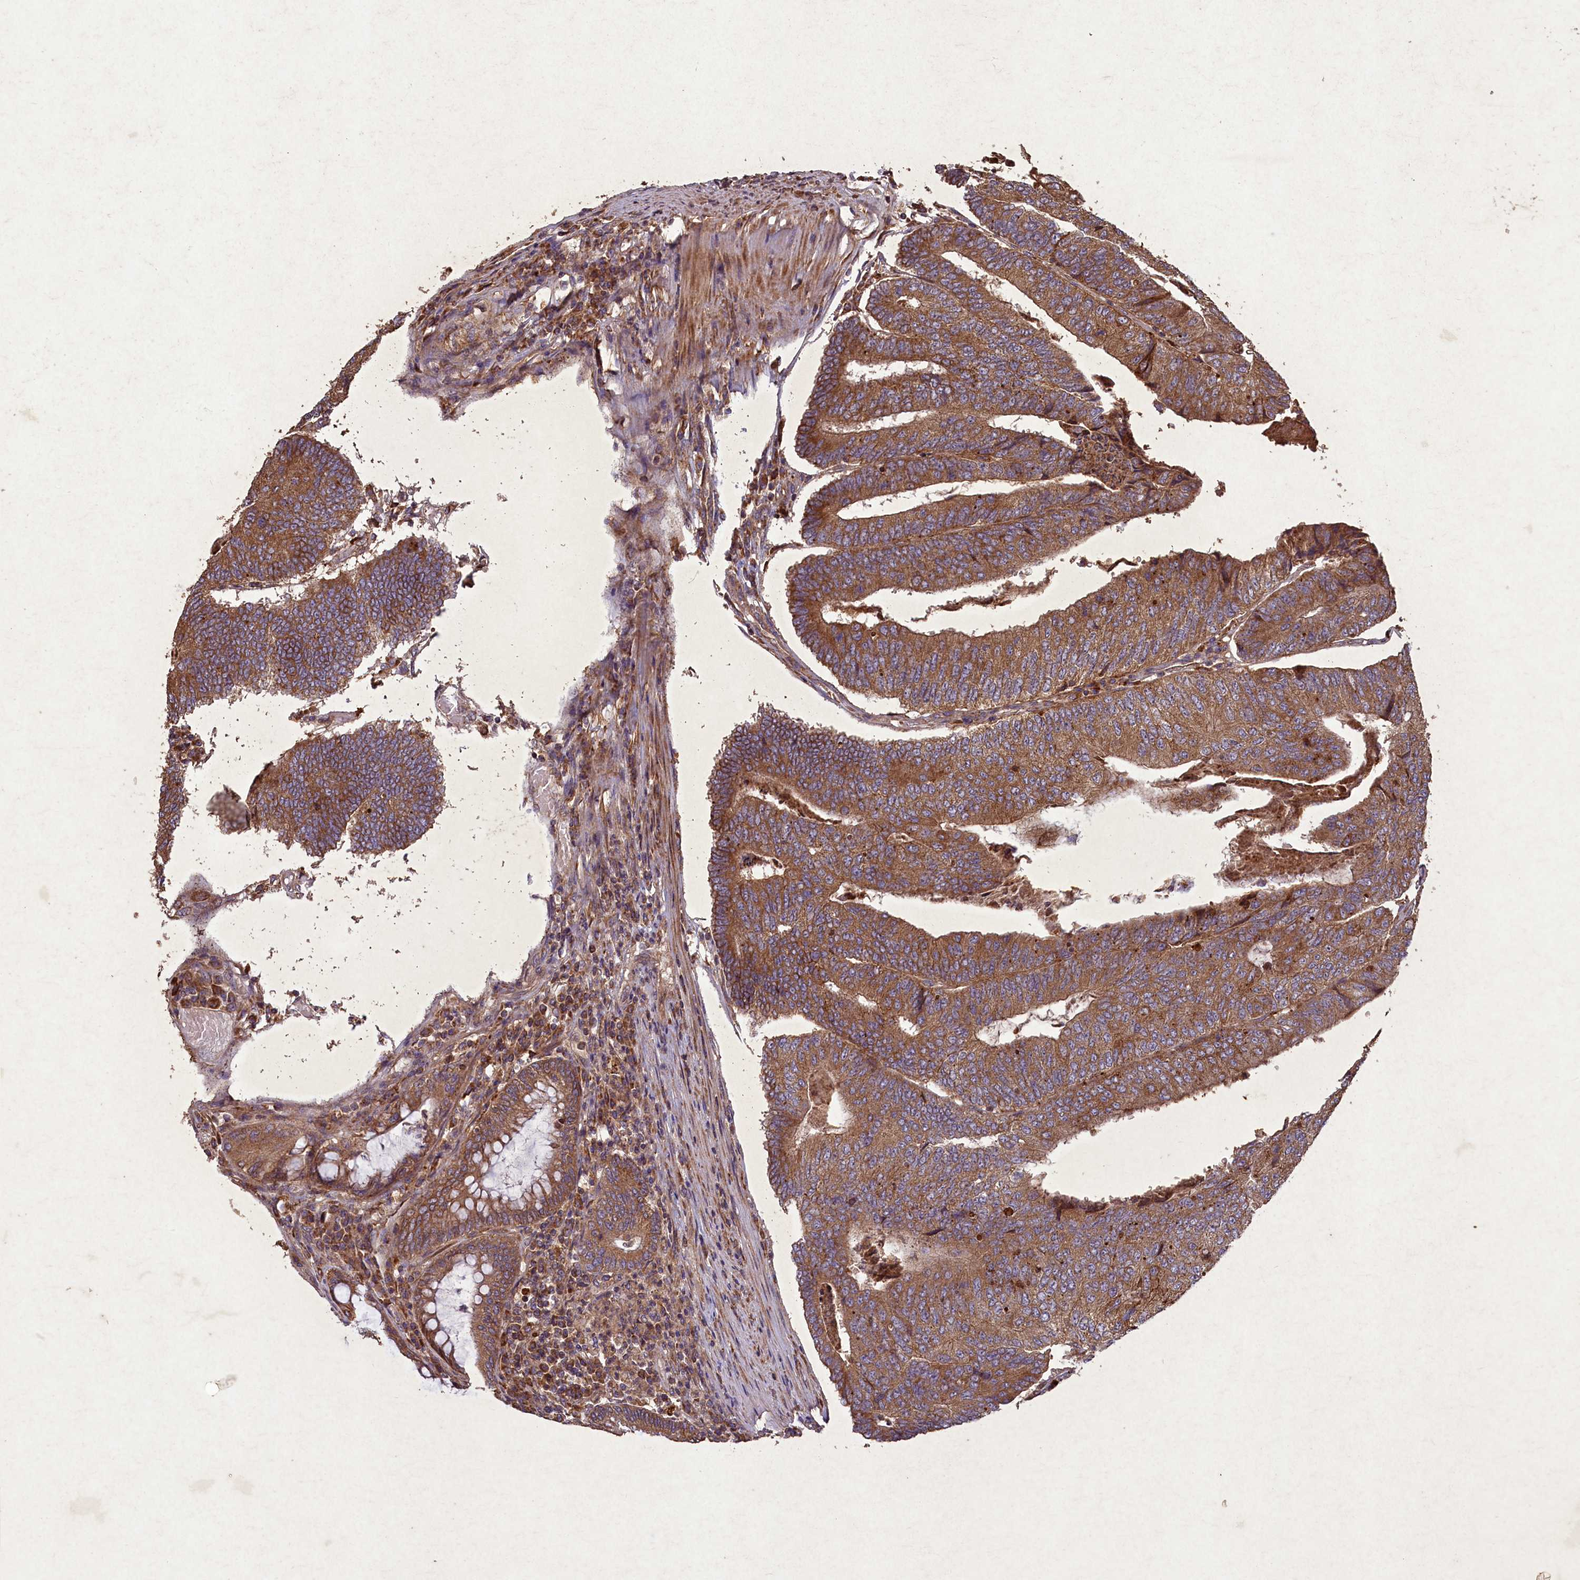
{"staining": {"intensity": "moderate", "quantity": ">75%", "location": "cytoplasmic/membranous"}, "tissue": "colorectal cancer", "cell_type": "Tumor cells", "image_type": "cancer", "snomed": [{"axis": "morphology", "description": "Adenocarcinoma, NOS"}, {"axis": "topography", "description": "Colon"}], "caption": "Moderate cytoplasmic/membranous expression for a protein is identified in approximately >75% of tumor cells of colorectal cancer (adenocarcinoma) using IHC.", "gene": "CIAO2B", "patient": {"sex": "female", "age": 67}}